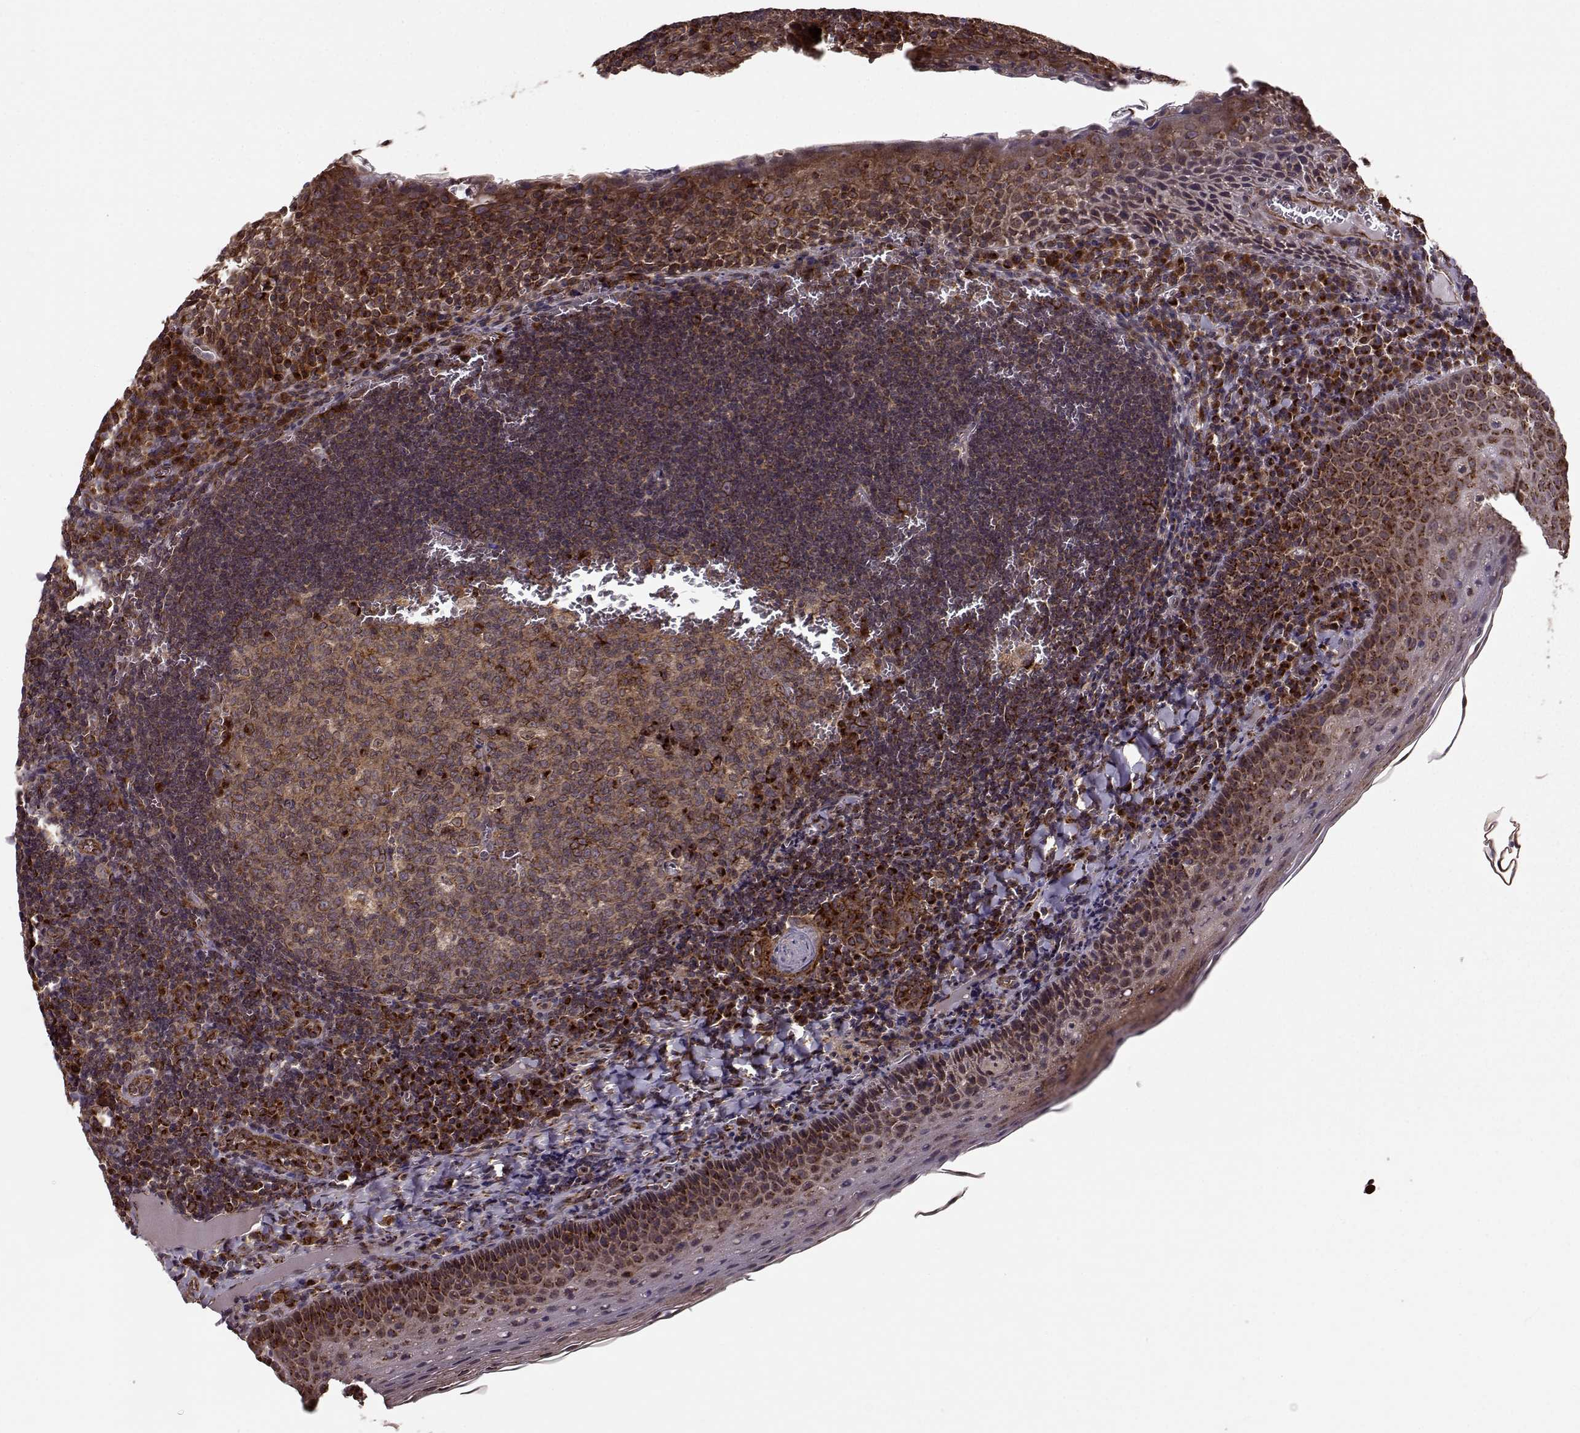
{"staining": {"intensity": "moderate", "quantity": ">75%", "location": "cytoplasmic/membranous"}, "tissue": "tonsil", "cell_type": "Germinal center cells", "image_type": "normal", "snomed": [{"axis": "morphology", "description": "Normal tissue, NOS"}, {"axis": "morphology", "description": "Inflammation, NOS"}, {"axis": "topography", "description": "Tonsil"}], "caption": "About >75% of germinal center cells in normal human tonsil reveal moderate cytoplasmic/membranous protein positivity as visualized by brown immunohistochemical staining.", "gene": "YIPF5", "patient": {"sex": "female", "age": 31}}